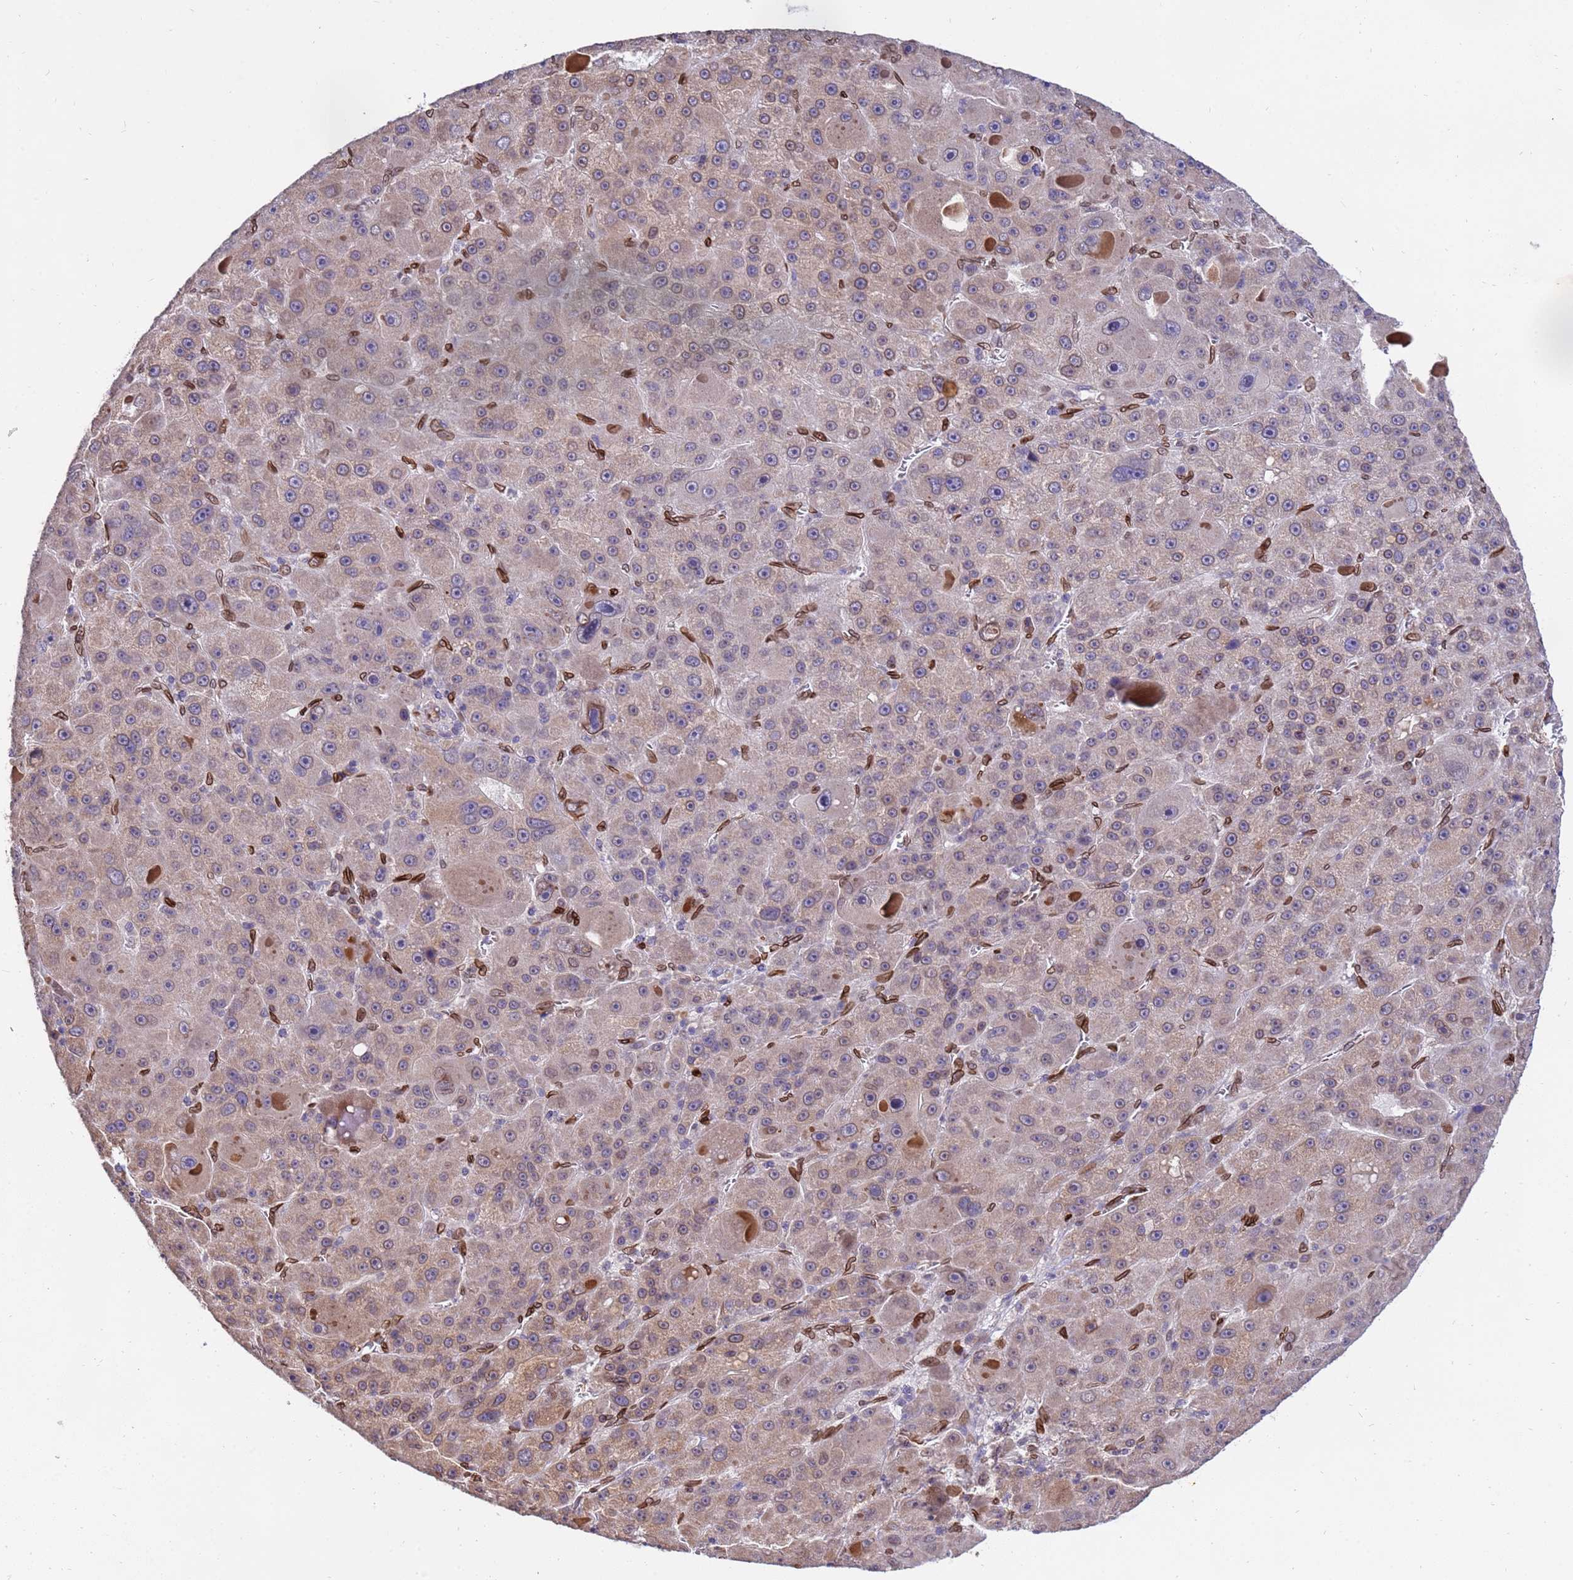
{"staining": {"intensity": "moderate", "quantity": "25%-75%", "location": "cytoplasmic/membranous,nuclear"}, "tissue": "liver cancer", "cell_type": "Tumor cells", "image_type": "cancer", "snomed": [{"axis": "morphology", "description": "Carcinoma, Hepatocellular, NOS"}, {"axis": "topography", "description": "Liver"}], "caption": "Protein analysis of liver hepatocellular carcinoma tissue shows moderate cytoplasmic/membranous and nuclear staining in about 25%-75% of tumor cells.", "gene": "GPR135", "patient": {"sex": "male", "age": 76}}